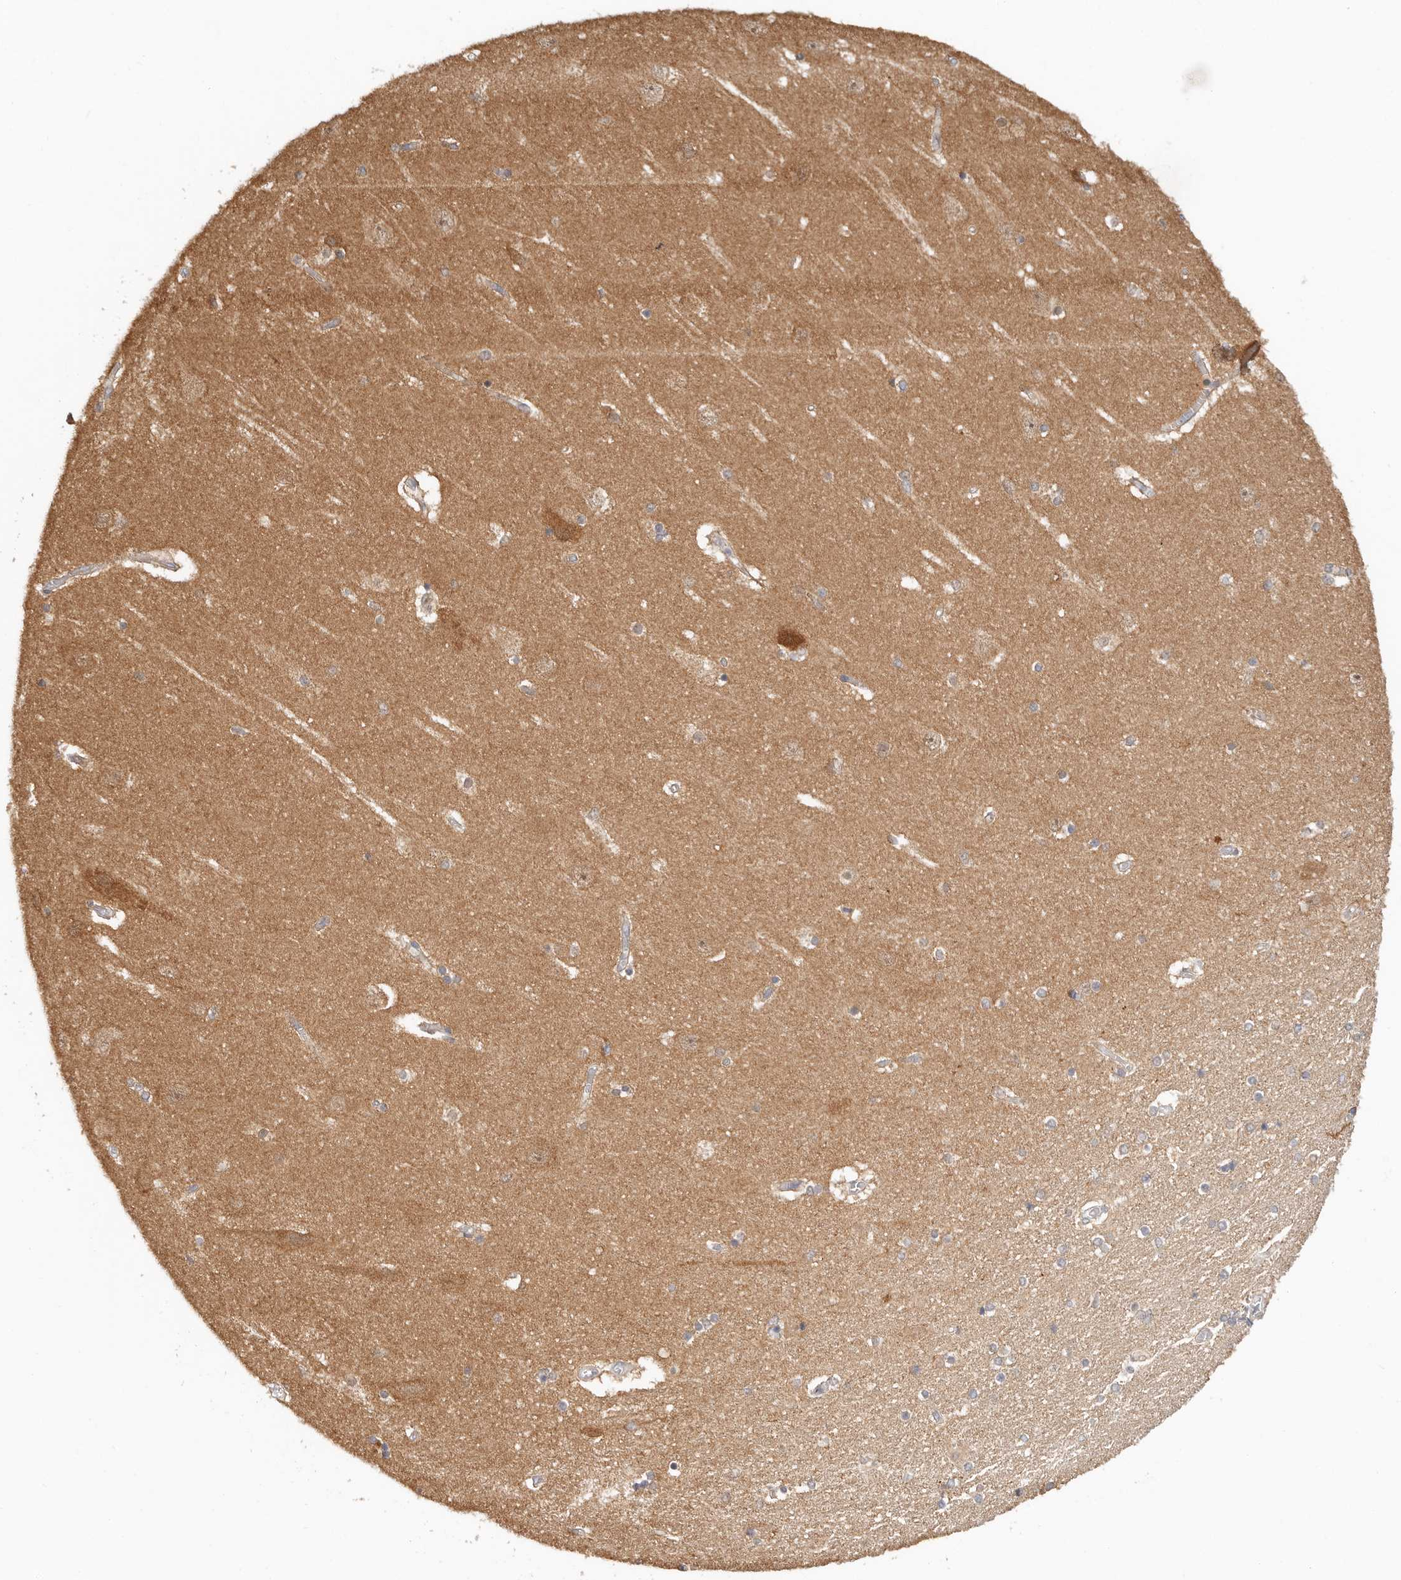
{"staining": {"intensity": "weak", "quantity": "<25%", "location": "cytoplasmic/membranous"}, "tissue": "hippocampus", "cell_type": "Glial cells", "image_type": "normal", "snomed": [{"axis": "morphology", "description": "Normal tissue, NOS"}, {"axis": "topography", "description": "Hippocampus"}], "caption": "An immunohistochemistry (IHC) micrograph of unremarkable hippocampus is shown. There is no staining in glial cells of hippocampus. The staining is performed using DAB brown chromogen with nuclei counter-stained in using hematoxylin.", "gene": "LARP7", "patient": {"sex": "female", "age": 54}}